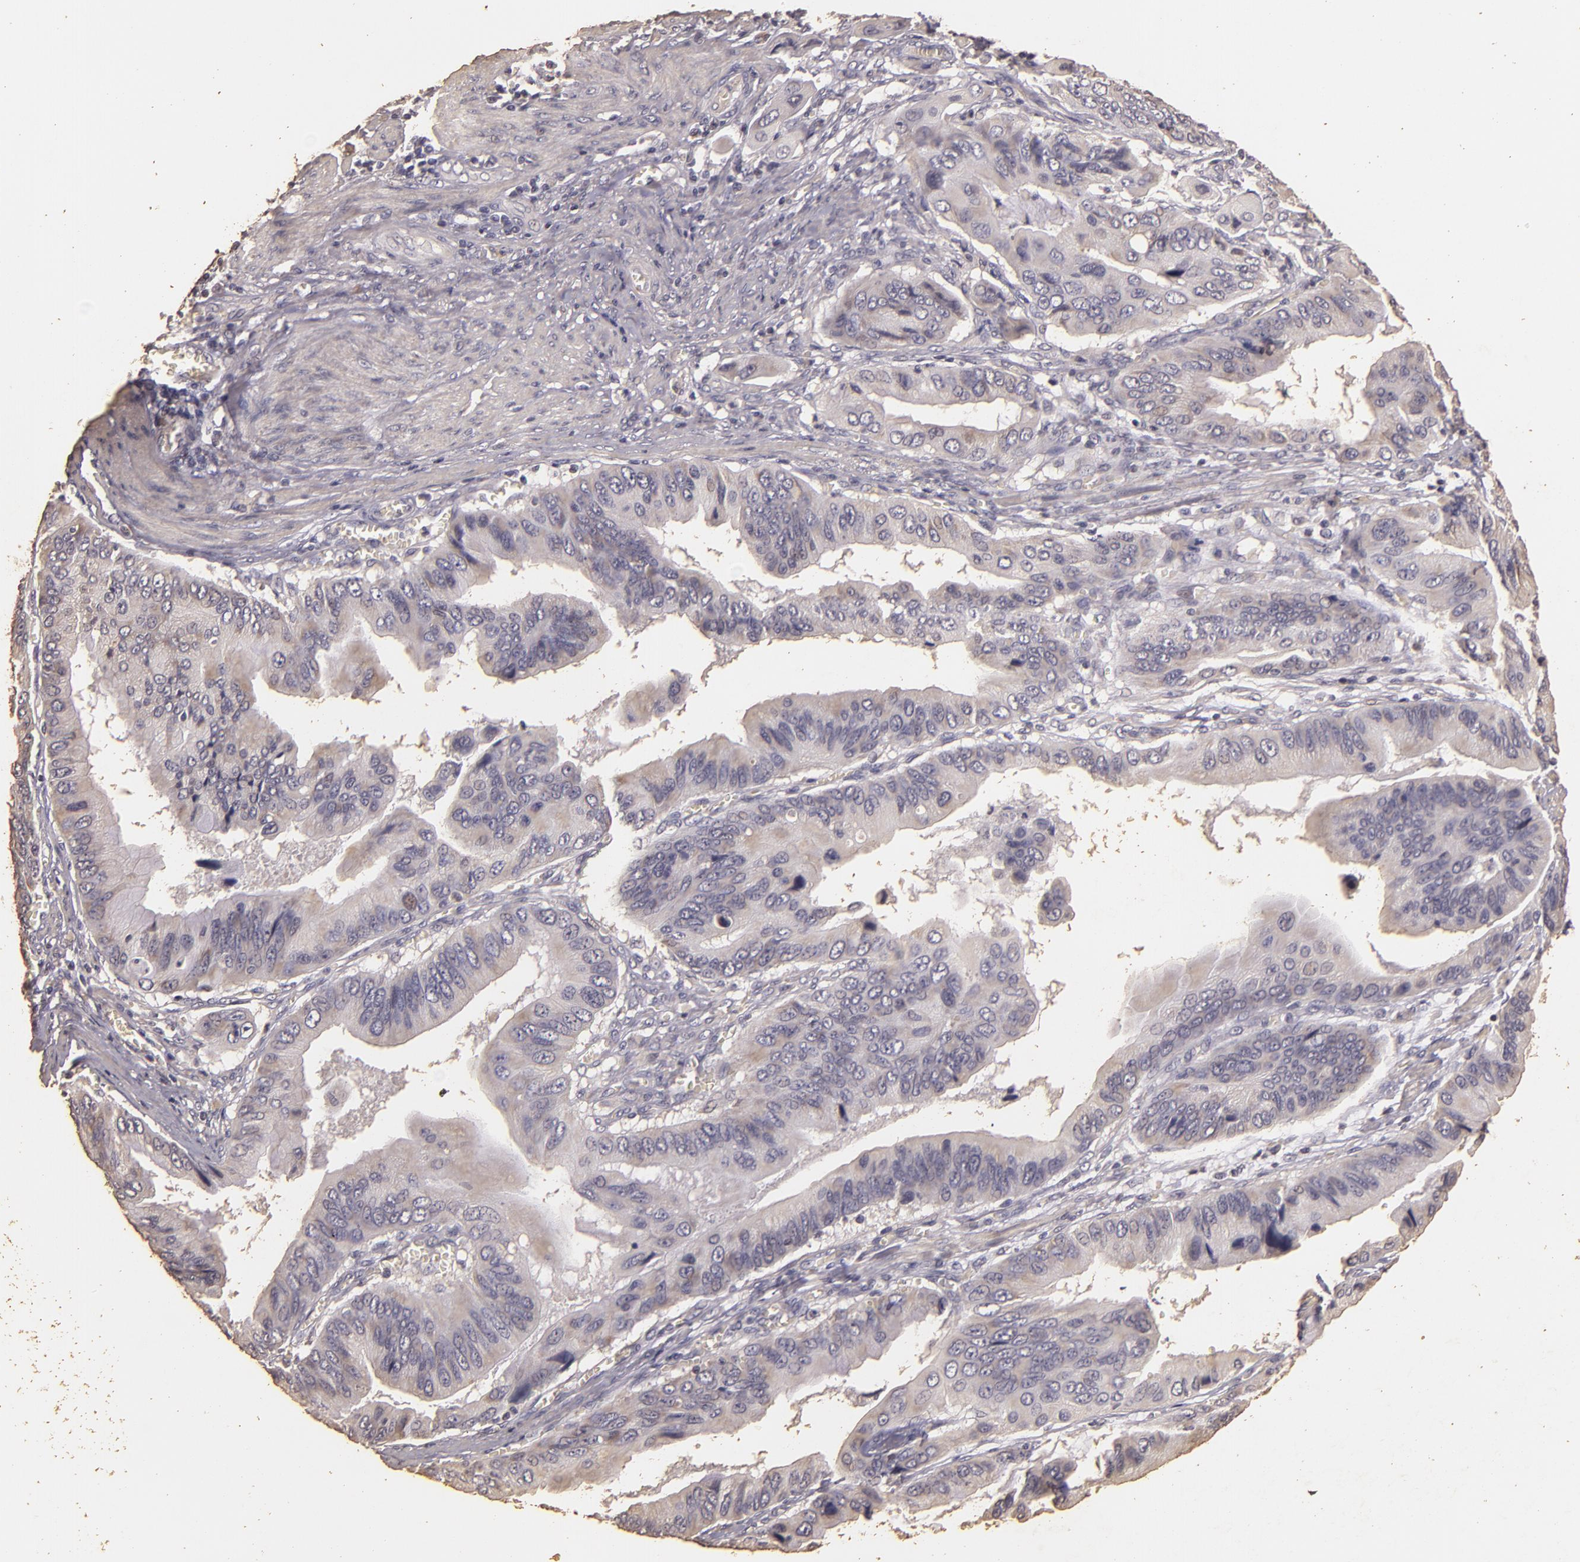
{"staining": {"intensity": "negative", "quantity": "none", "location": "none"}, "tissue": "stomach cancer", "cell_type": "Tumor cells", "image_type": "cancer", "snomed": [{"axis": "morphology", "description": "Adenocarcinoma, NOS"}, {"axis": "topography", "description": "Stomach, upper"}], "caption": "Tumor cells show no significant staining in stomach adenocarcinoma.", "gene": "BCL2L13", "patient": {"sex": "male", "age": 80}}